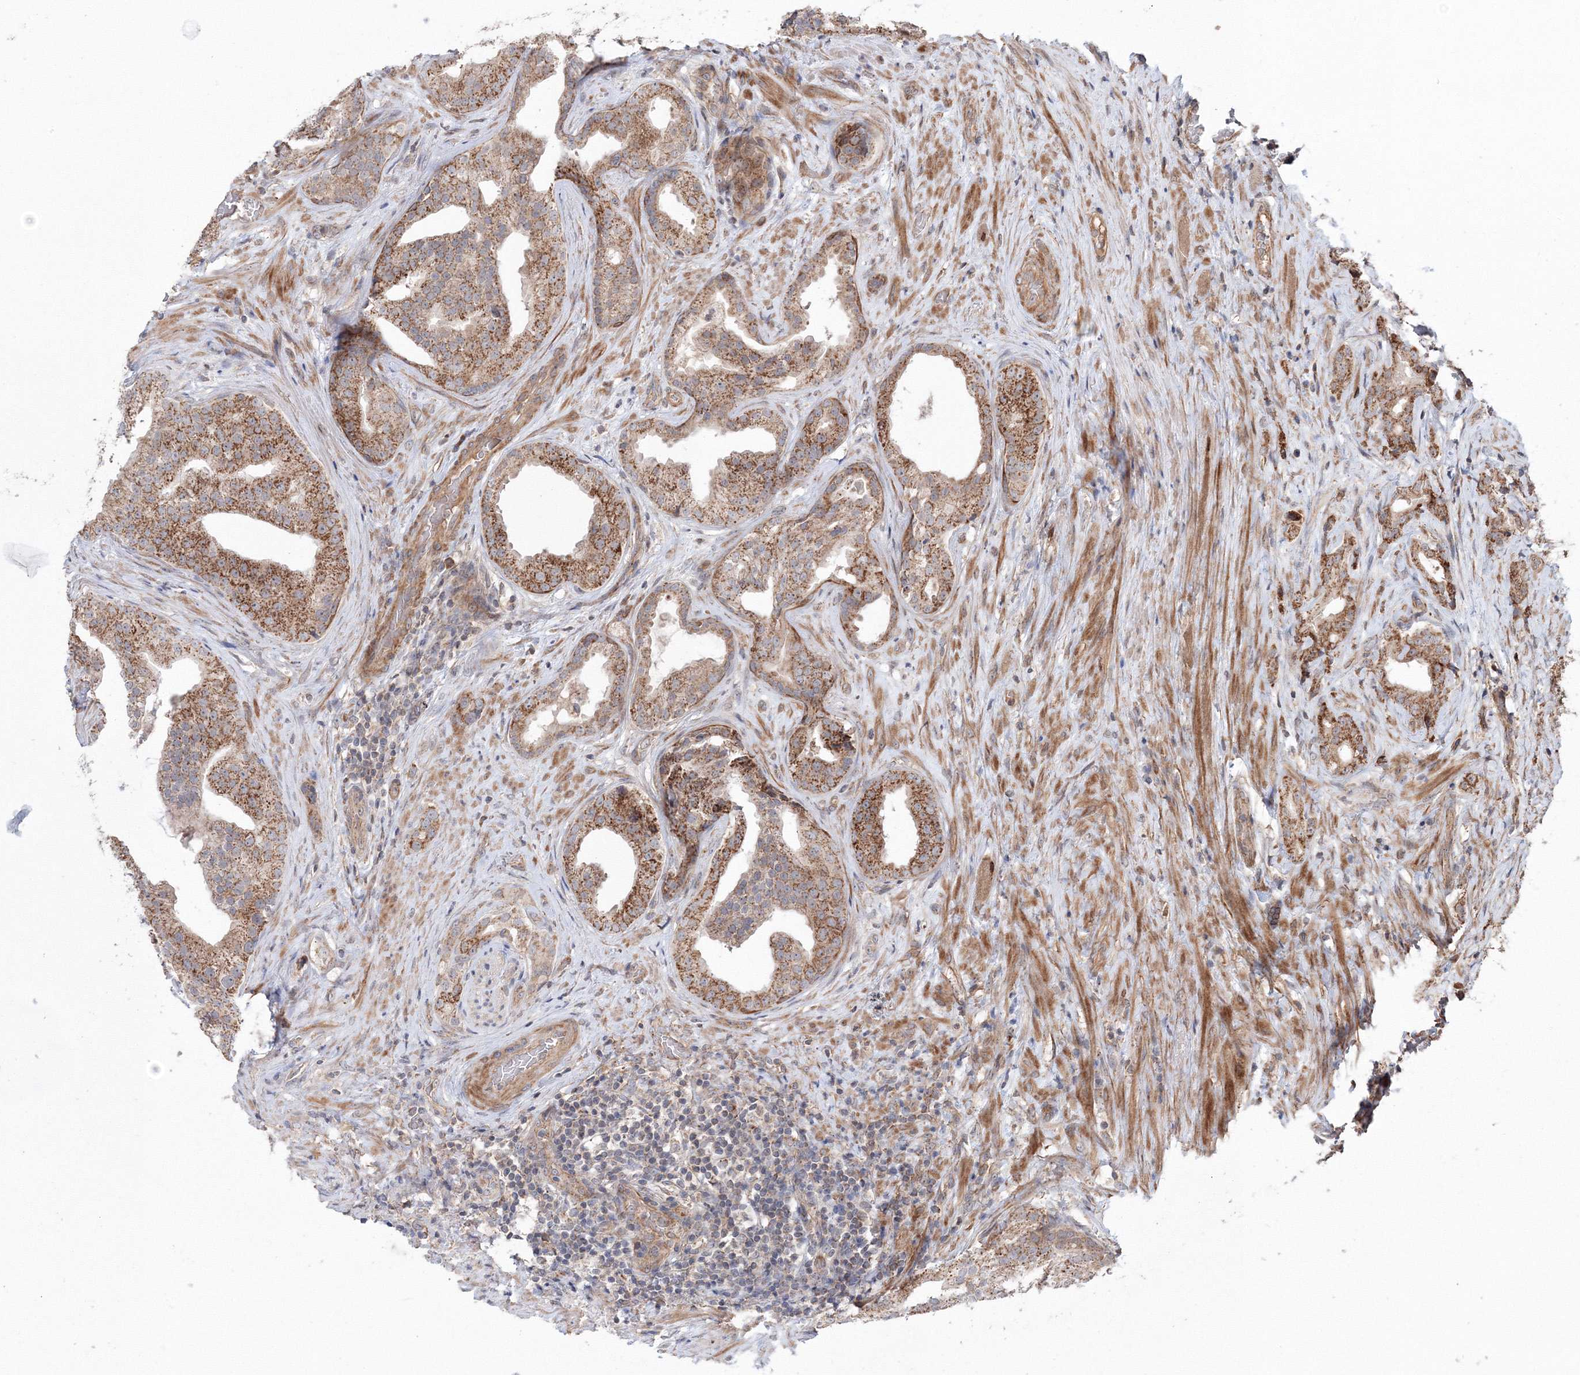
{"staining": {"intensity": "moderate", "quantity": ">75%", "location": "cytoplasmic/membranous"}, "tissue": "prostate cancer", "cell_type": "Tumor cells", "image_type": "cancer", "snomed": [{"axis": "morphology", "description": "Adenocarcinoma, Low grade"}, {"axis": "topography", "description": "Prostate"}], "caption": "Immunohistochemistry (IHC) (DAB (3,3'-diaminobenzidine)) staining of human prostate cancer exhibits moderate cytoplasmic/membranous protein staining in approximately >75% of tumor cells. (Stains: DAB (3,3'-diaminobenzidine) in brown, nuclei in blue, Microscopy: brightfield microscopy at high magnification).", "gene": "NOA1", "patient": {"sex": "male", "age": 71}}